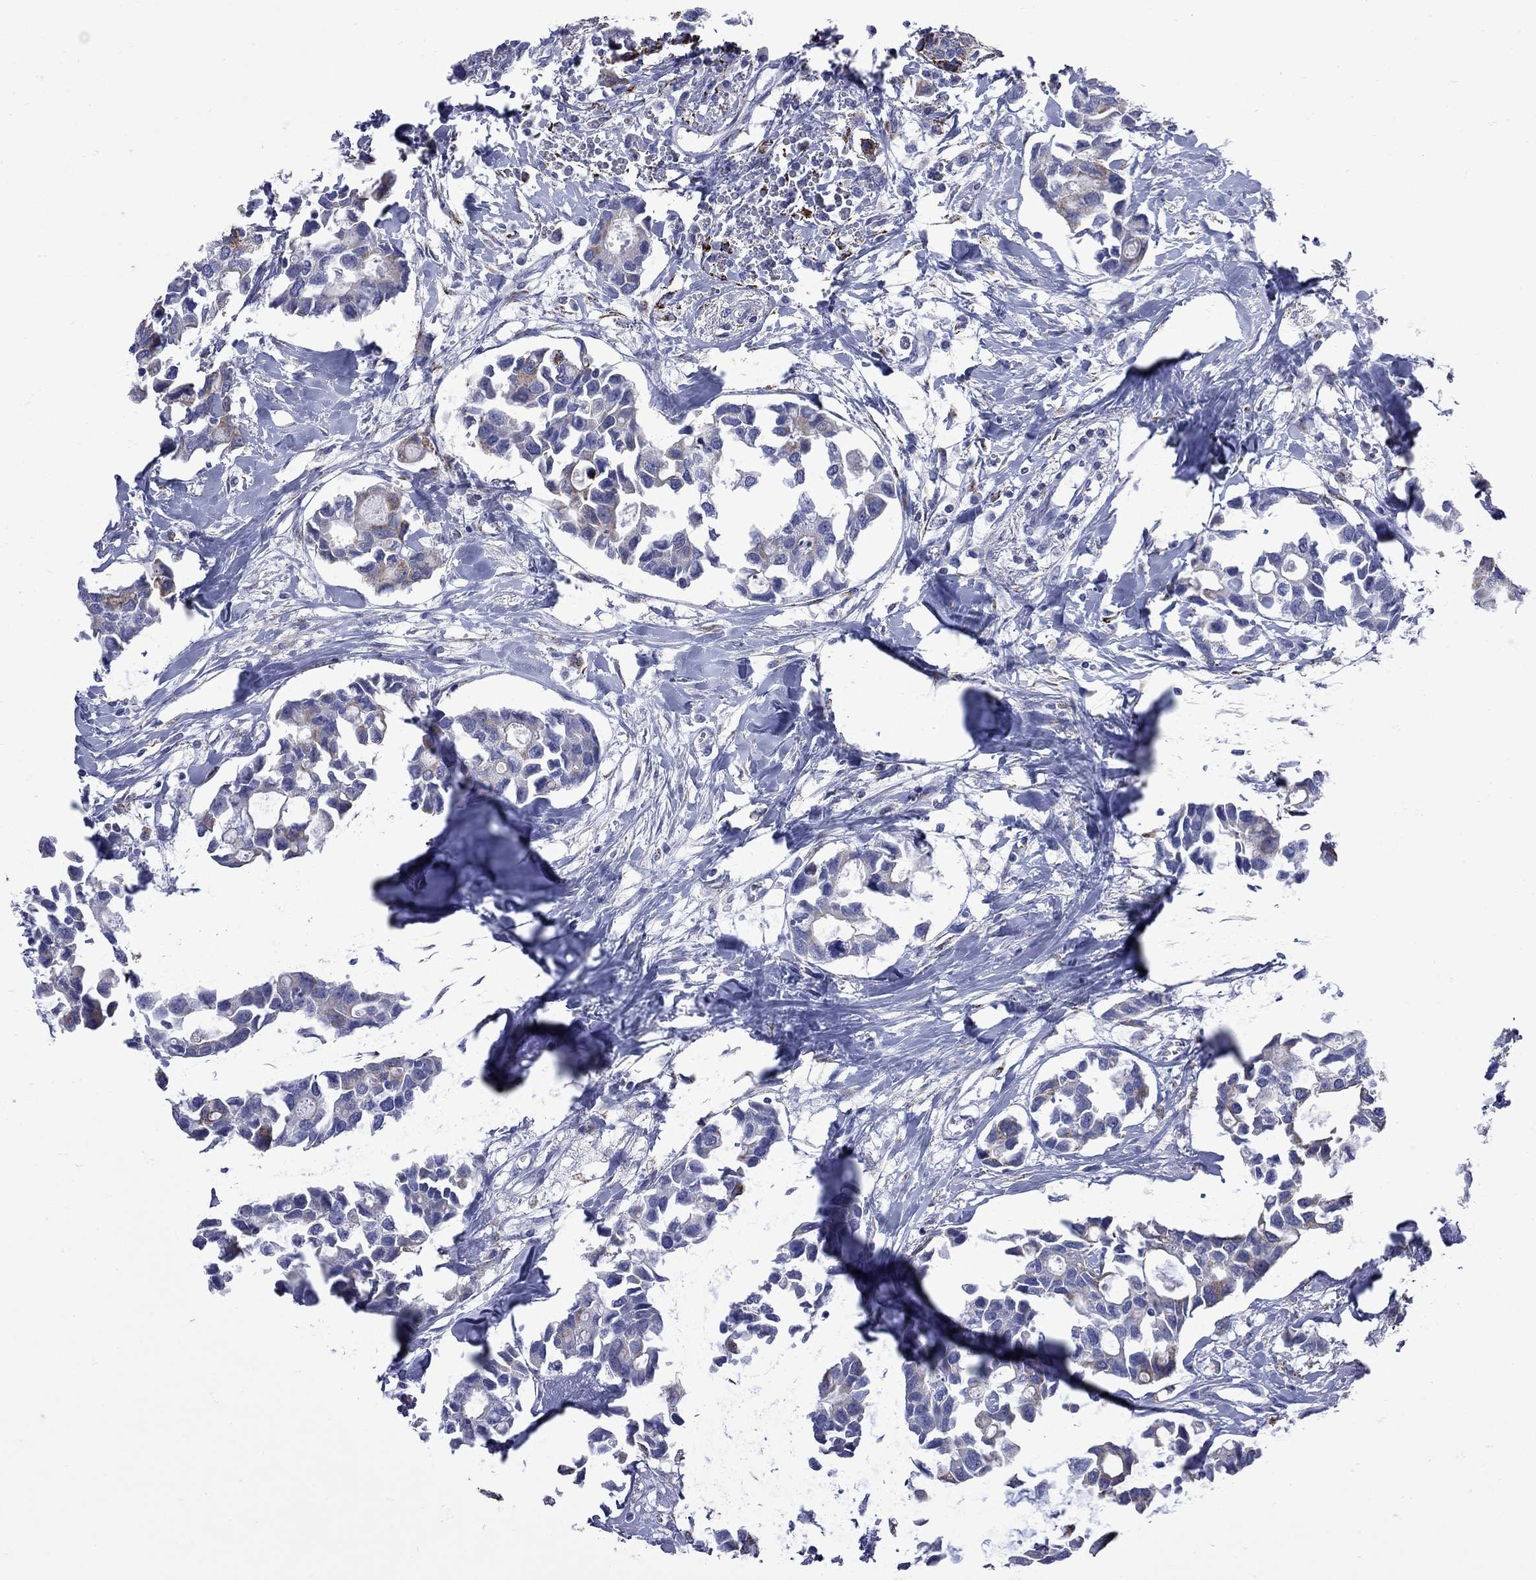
{"staining": {"intensity": "moderate", "quantity": "<25%", "location": "cytoplasmic/membranous"}, "tissue": "breast cancer", "cell_type": "Tumor cells", "image_type": "cancer", "snomed": [{"axis": "morphology", "description": "Duct carcinoma"}, {"axis": "topography", "description": "Breast"}], "caption": "Brown immunohistochemical staining in invasive ductal carcinoma (breast) shows moderate cytoplasmic/membranous expression in approximately <25% of tumor cells. The staining was performed using DAB (3,3'-diaminobenzidine), with brown indicating positive protein expression. Nuclei are stained blue with hematoxylin.", "gene": "SESTD1", "patient": {"sex": "female", "age": 83}}